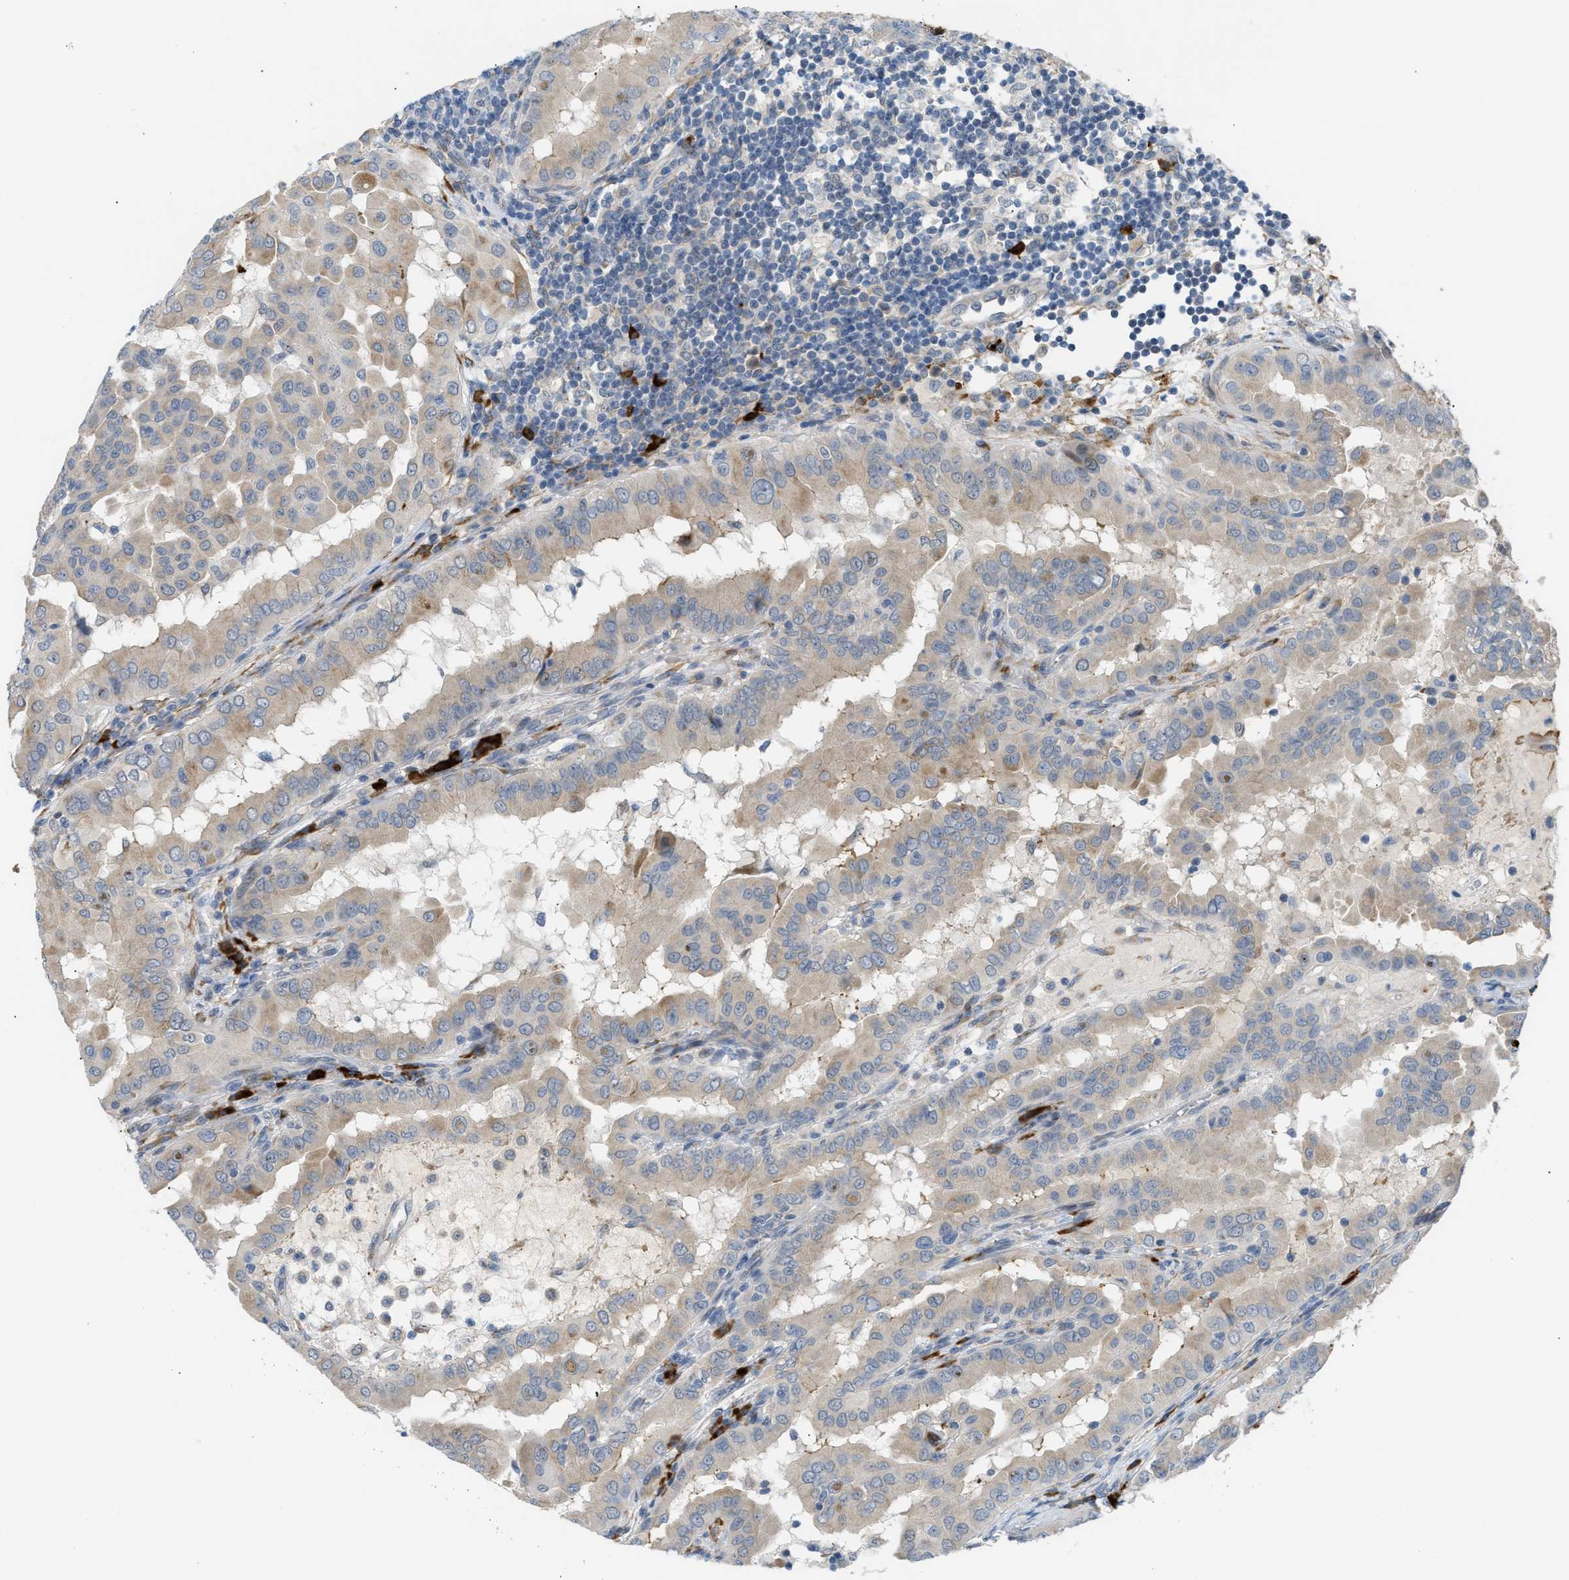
{"staining": {"intensity": "weak", "quantity": ">75%", "location": "cytoplasmic/membranous"}, "tissue": "thyroid cancer", "cell_type": "Tumor cells", "image_type": "cancer", "snomed": [{"axis": "morphology", "description": "Papillary adenocarcinoma, NOS"}, {"axis": "topography", "description": "Thyroid gland"}], "caption": "Tumor cells exhibit low levels of weak cytoplasmic/membranous positivity in about >75% of cells in human thyroid papillary adenocarcinoma. (DAB IHC with brightfield microscopy, high magnification).", "gene": "KCNC2", "patient": {"sex": "male", "age": 33}}